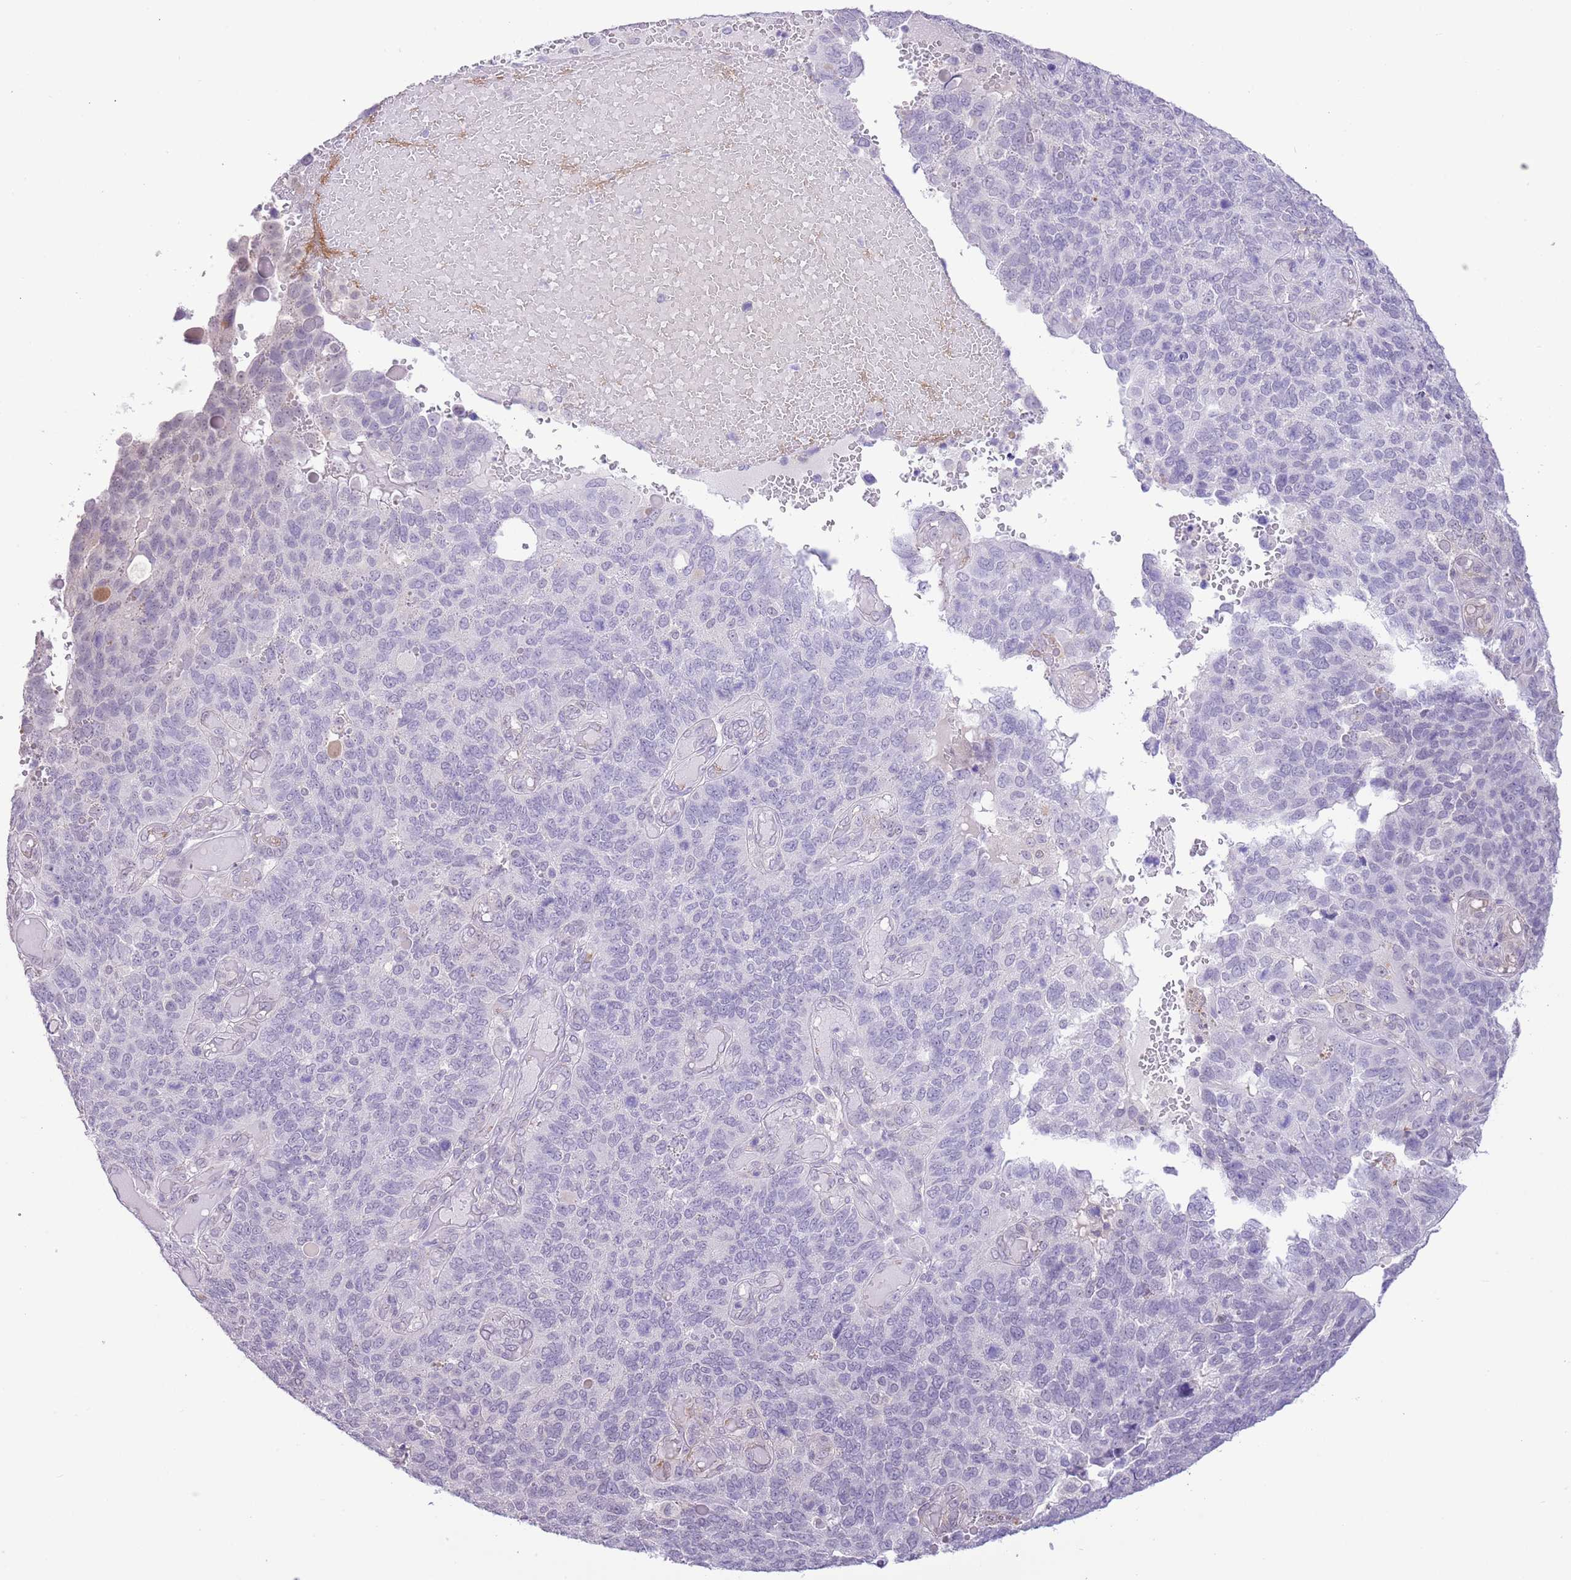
{"staining": {"intensity": "negative", "quantity": "none", "location": "none"}, "tissue": "endometrial cancer", "cell_type": "Tumor cells", "image_type": "cancer", "snomed": [{"axis": "morphology", "description": "Adenocarcinoma, NOS"}, {"axis": "topography", "description": "Endometrium"}], "caption": "Adenocarcinoma (endometrial) stained for a protein using immunohistochemistry displays no staining tumor cells.", "gene": "MIDN", "patient": {"sex": "female", "age": 66}}